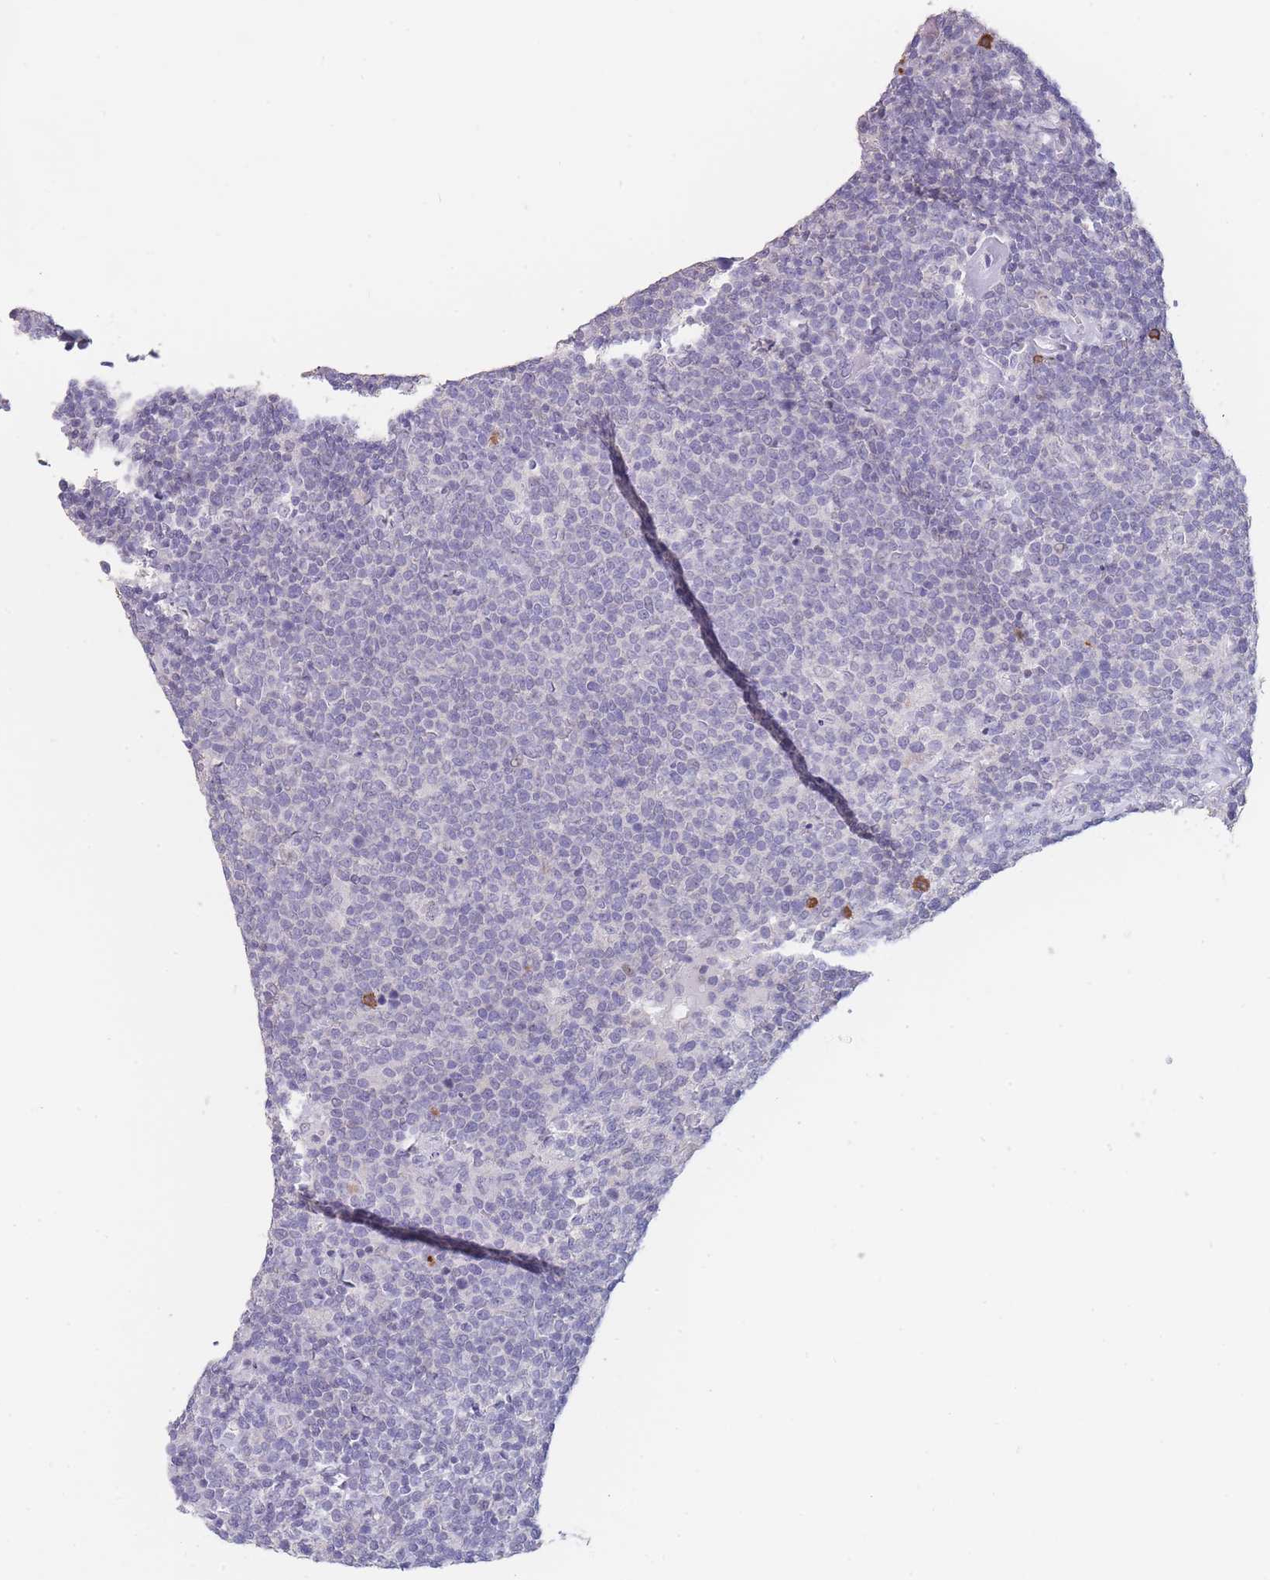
{"staining": {"intensity": "negative", "quantity": "none", "location": "none"}, "tissue": "lymphoma", "cell_type": "Tumor cells", "image_type": "cancer", "snomed": [{"axis": "morphology", "description": "Malignant lymphoma, non-Hodgkin's type, High grade"}, {"axis": "topography", "description": "Lymph node"}], "caption": "Immunohistochemistry of malignant lymphoma, non-Hodgkin's type (high-grade) displays no staining in tumor cells.", "gene": "ASAP3", "patient": {"sex": "male", "age": 61}}